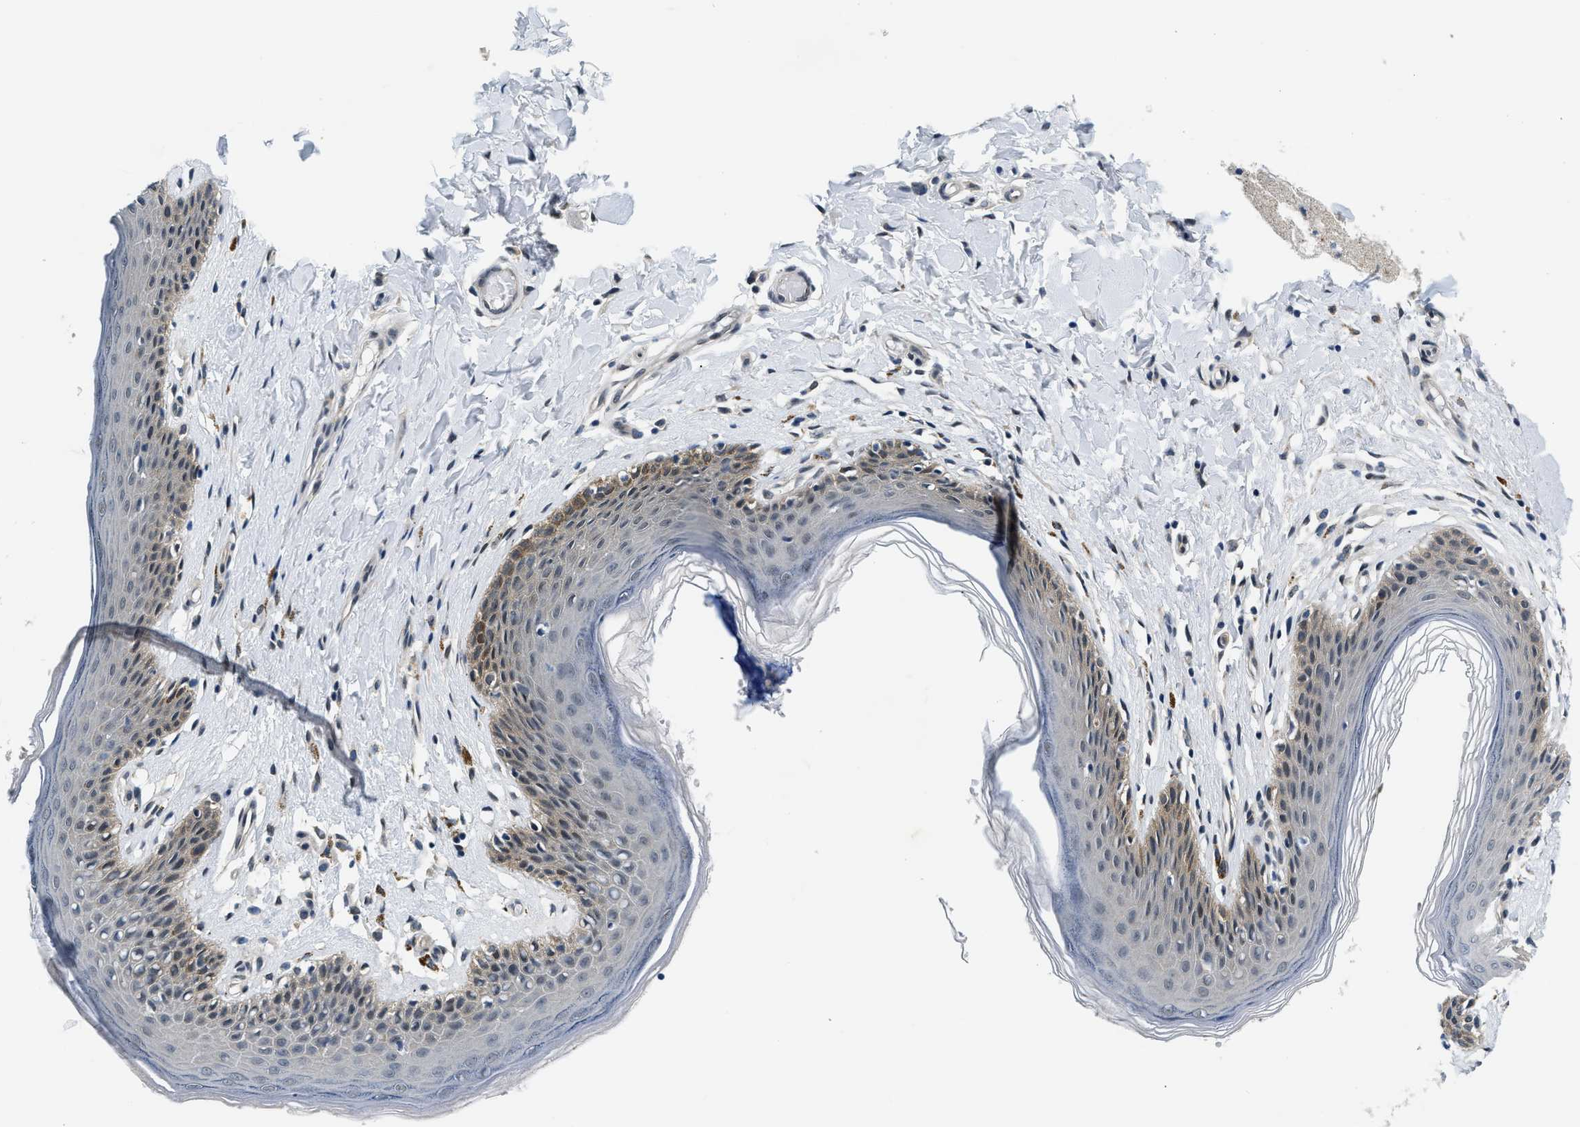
{"staining": {"intensity": "moderate", "quantity": "25%-75%", "location": "cytoplasmic/membranous"}, "tissue": "skin", "cell_type": "Epidermal cells", "image_type": "normal", "snomed": [{"axis": "morphology", "description": "Normal tissue, NOS"}, {"axis": "topography", "description": "Vulva"}], "caption": "Epidermal cells reveal medium levels of moderate cytoplasmic/membranous staining in approximately 25%-75% of cells in normal skin.", "gene": "SMAD4", "patient": {"sex": "female", "age": 66}}